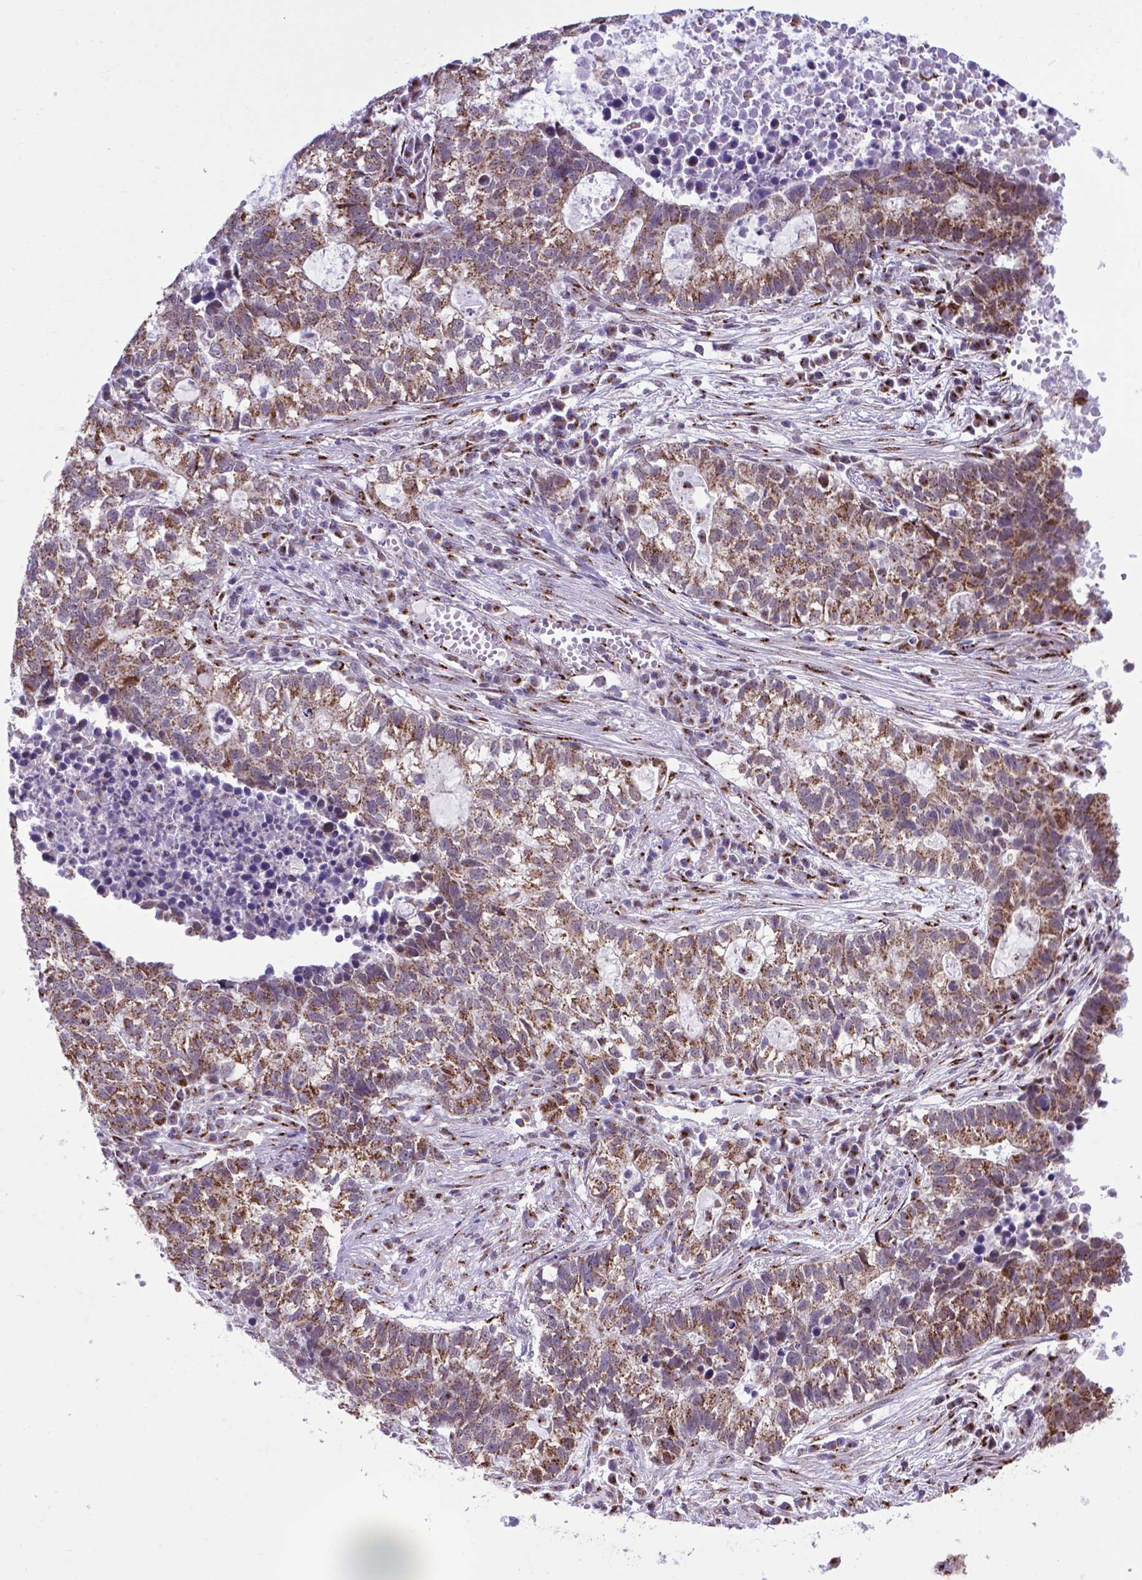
{"staining": {"intensity": "moderate", "quantity": ">75%", "location": "cytoplasmic/membranous"}, "tissue": "lung cancer", "cell_type": "Tumor cells", "image_type": "cancer", "snomed": [{"axis": "morphology", "description": "Adenocarcinoma, NOS"}, {"axis": "topography", "description": "Lung"}], "caption": "High-power microscopy captured an immunohistochemistry (IHC) histopathology image of lung adenocarcinoma, revealing moderate cytoplasmic/membranous expression in approximately >75% of tumor cells.", "gene": "MRPL10", "patient": {"sex": "male", "age": 57}}